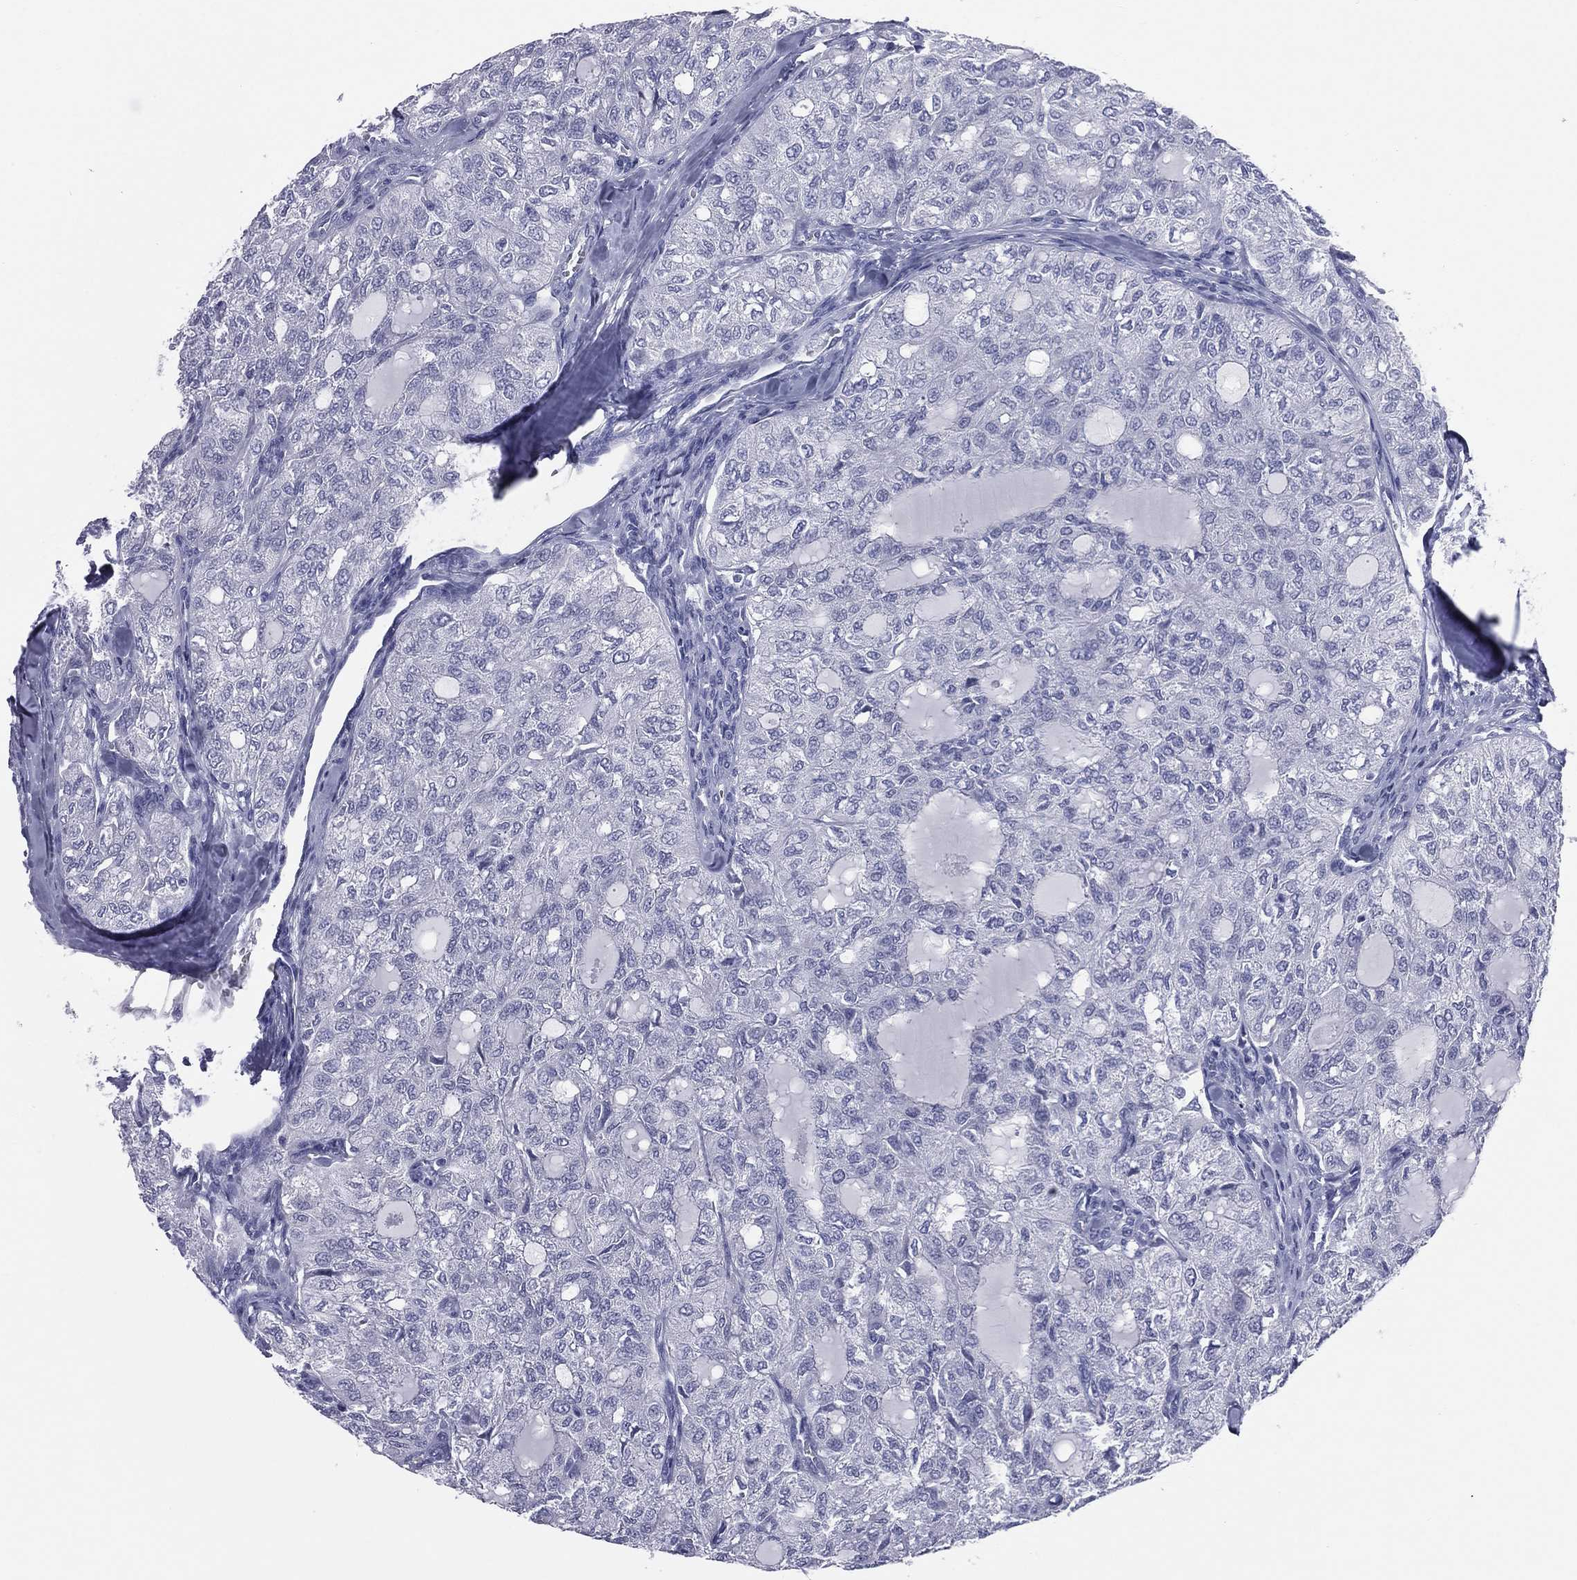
{"staining": {"intensity": "negative", "quantity": "none", "location": "none"}, "tissue": "thyroid cancer", "cell_type": "Tumor cells", "image_type": "cancer", "snomed": [{"axis": "morphology", "description": "Follicular adenoma carcinoma, NOS"}, {"axis": "topography", "description": "Thyroid gland"}], "caption": "Tumor cells are negative for brown protein staining in thyroid follicular adenoma carcinoma.", "gene": "MLN", "patient": {"sex": "male", "age": 75}}